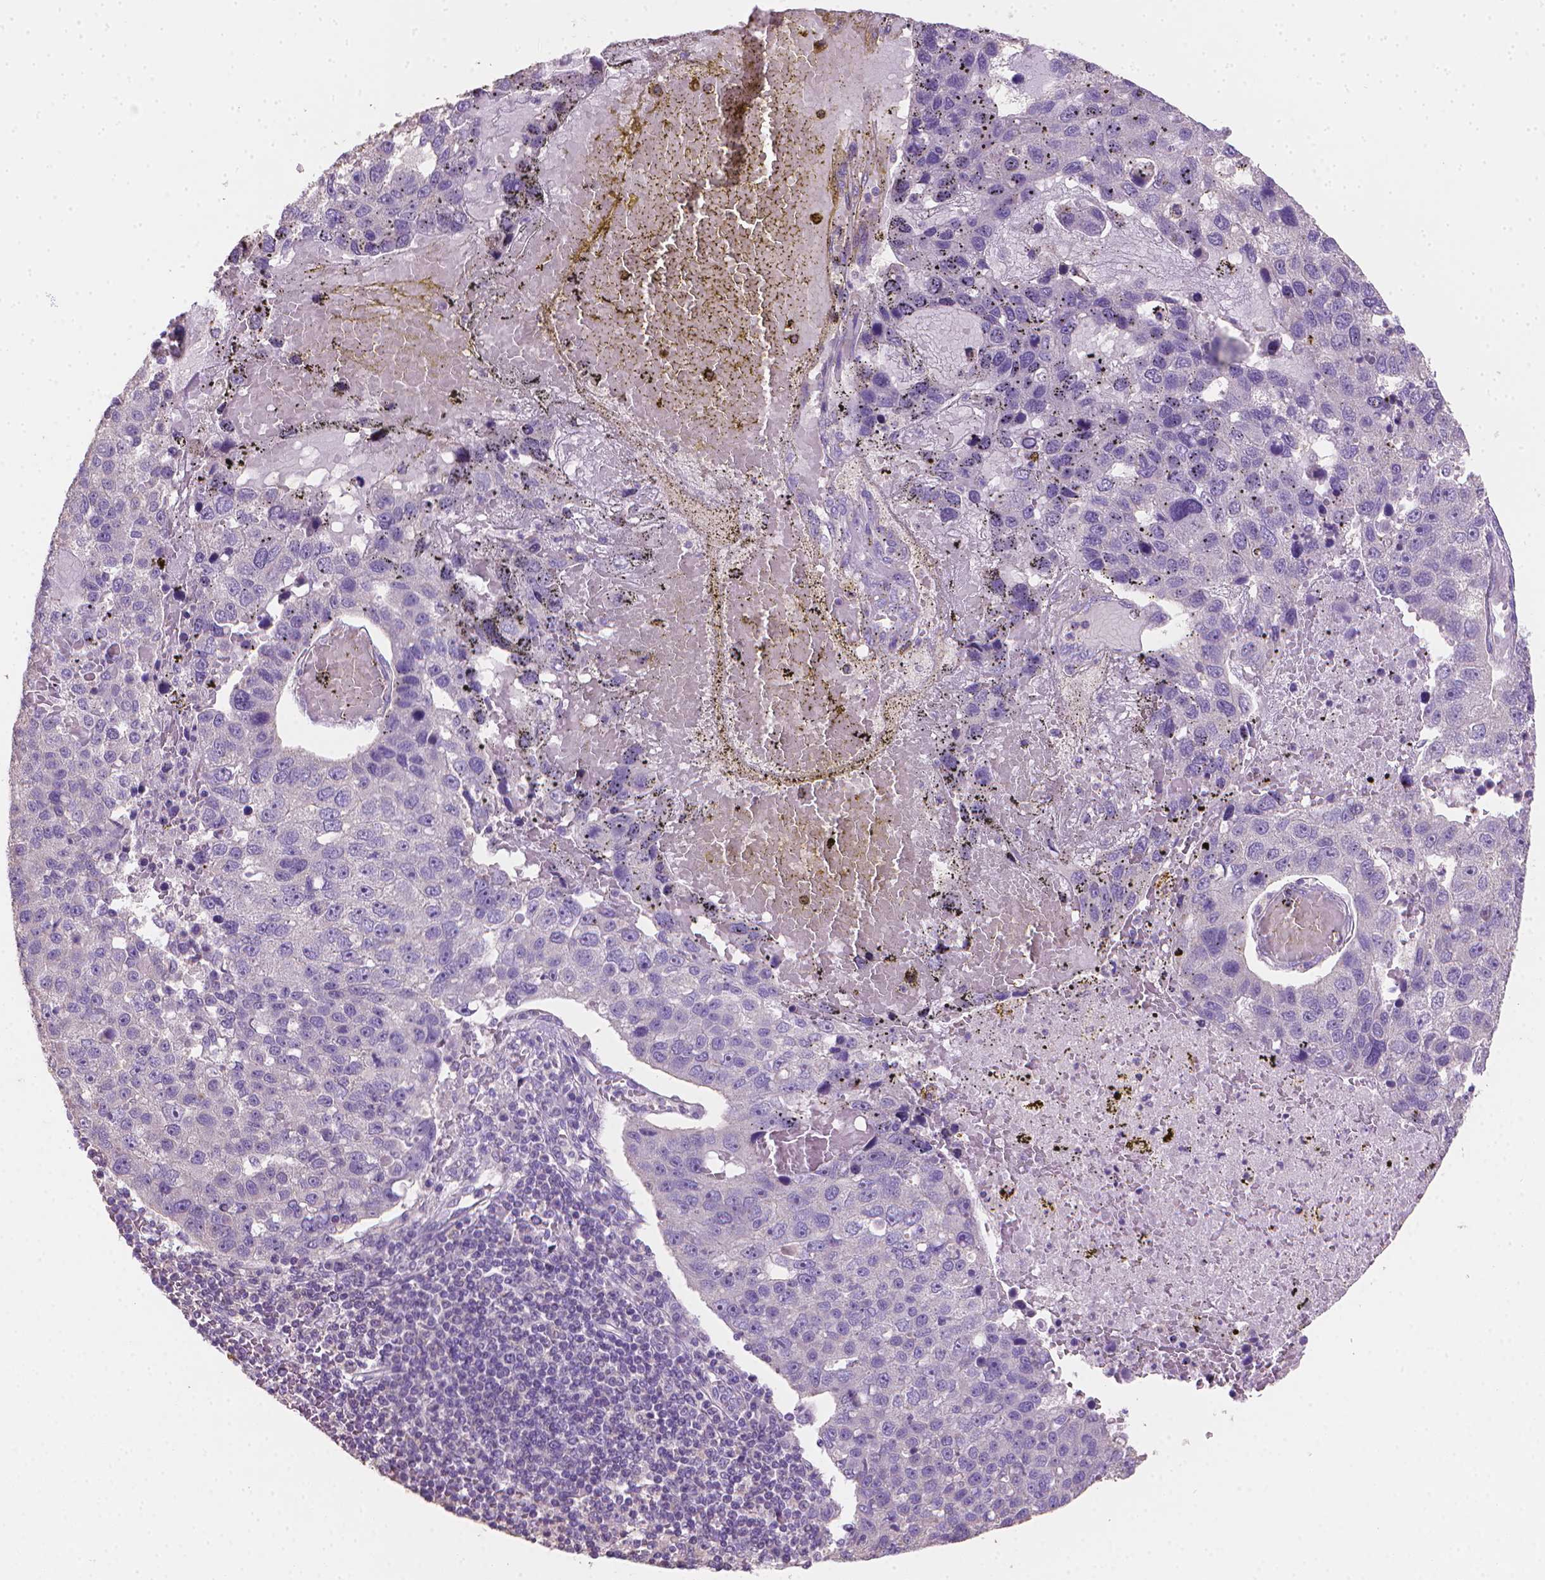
{"staining": {"intensity": "negative", "quantity": "none", "location": "none"}, "tissue": "pancreatic cancer", "cell_type": "Tumor cells", "image_type": "cancer", "snomed": [{"axis": "morphology", "description": "Adenocarcinoma, NOS"}, {"axis": "topography", "description": "Pancreas"}], "caption": "Protein analysis of pancreatic adenocarcinoma shows no significant staining in tumor cells. (Stains: DAB (3,3'-diaminobenzidine) immunohistochemistry with hematoxylin counter stain, Microscopy: brightfield microscopy at high magnification).", "gene": "CATIP", "patient": {"sex": "female", "age": 61}}